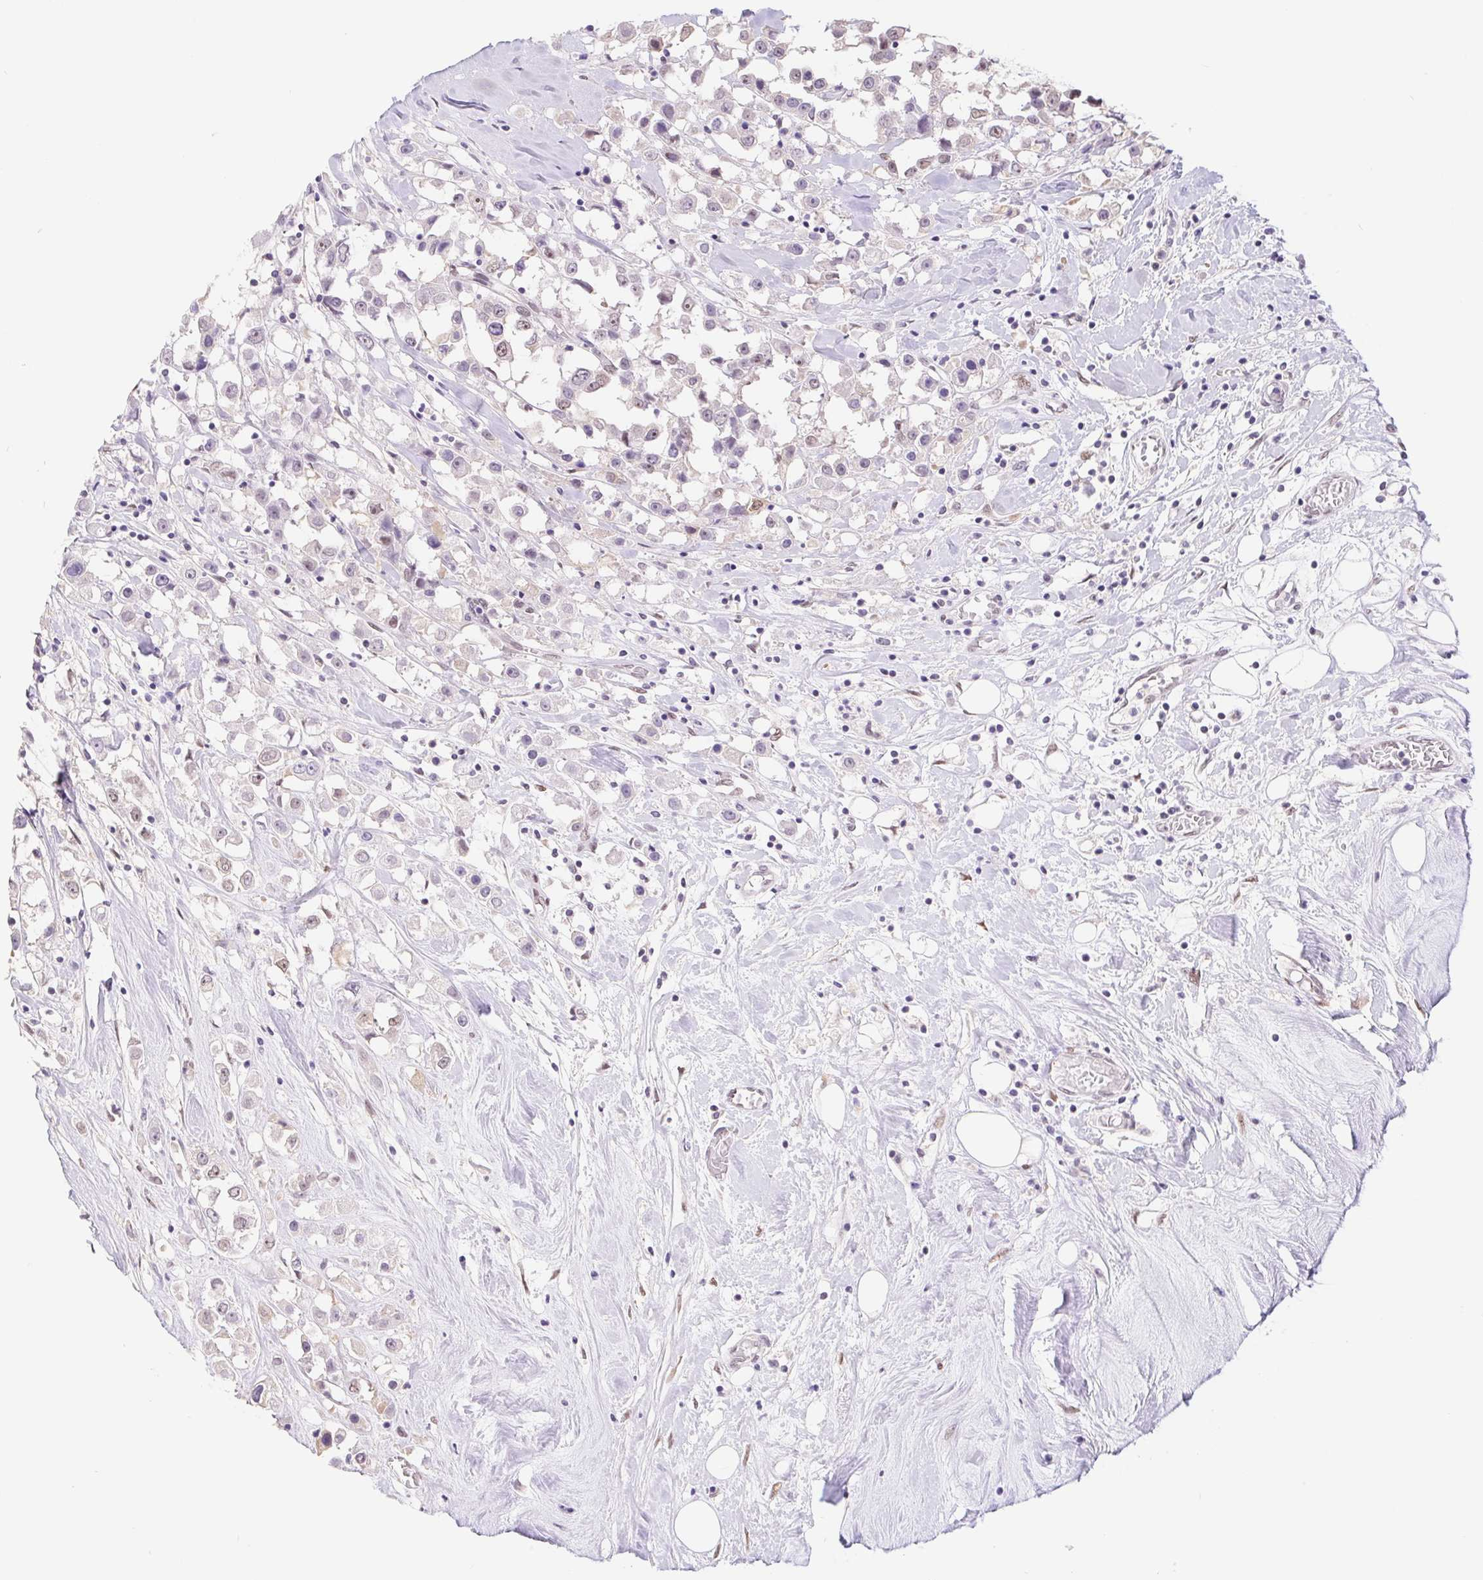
{"staining": {"intensity": "weak", "quantity": "<25%", "location": "nuclear"}, "tissue": "breast cancer", "cell_type": "Tumor cells", "image_type": "cancer", "snomed": [{"axis": "morphology", "description": "Duct carcinoma"}, {"axis": "topography", "description": "Breast"}], "caption": "A histopathology image of breast cancer (intraductal carcinoma) stained for a protein demonstrates no brown staining in tumor cells.", "gene": "CAND1", "patient": {"sex": "female", "age": 61}}